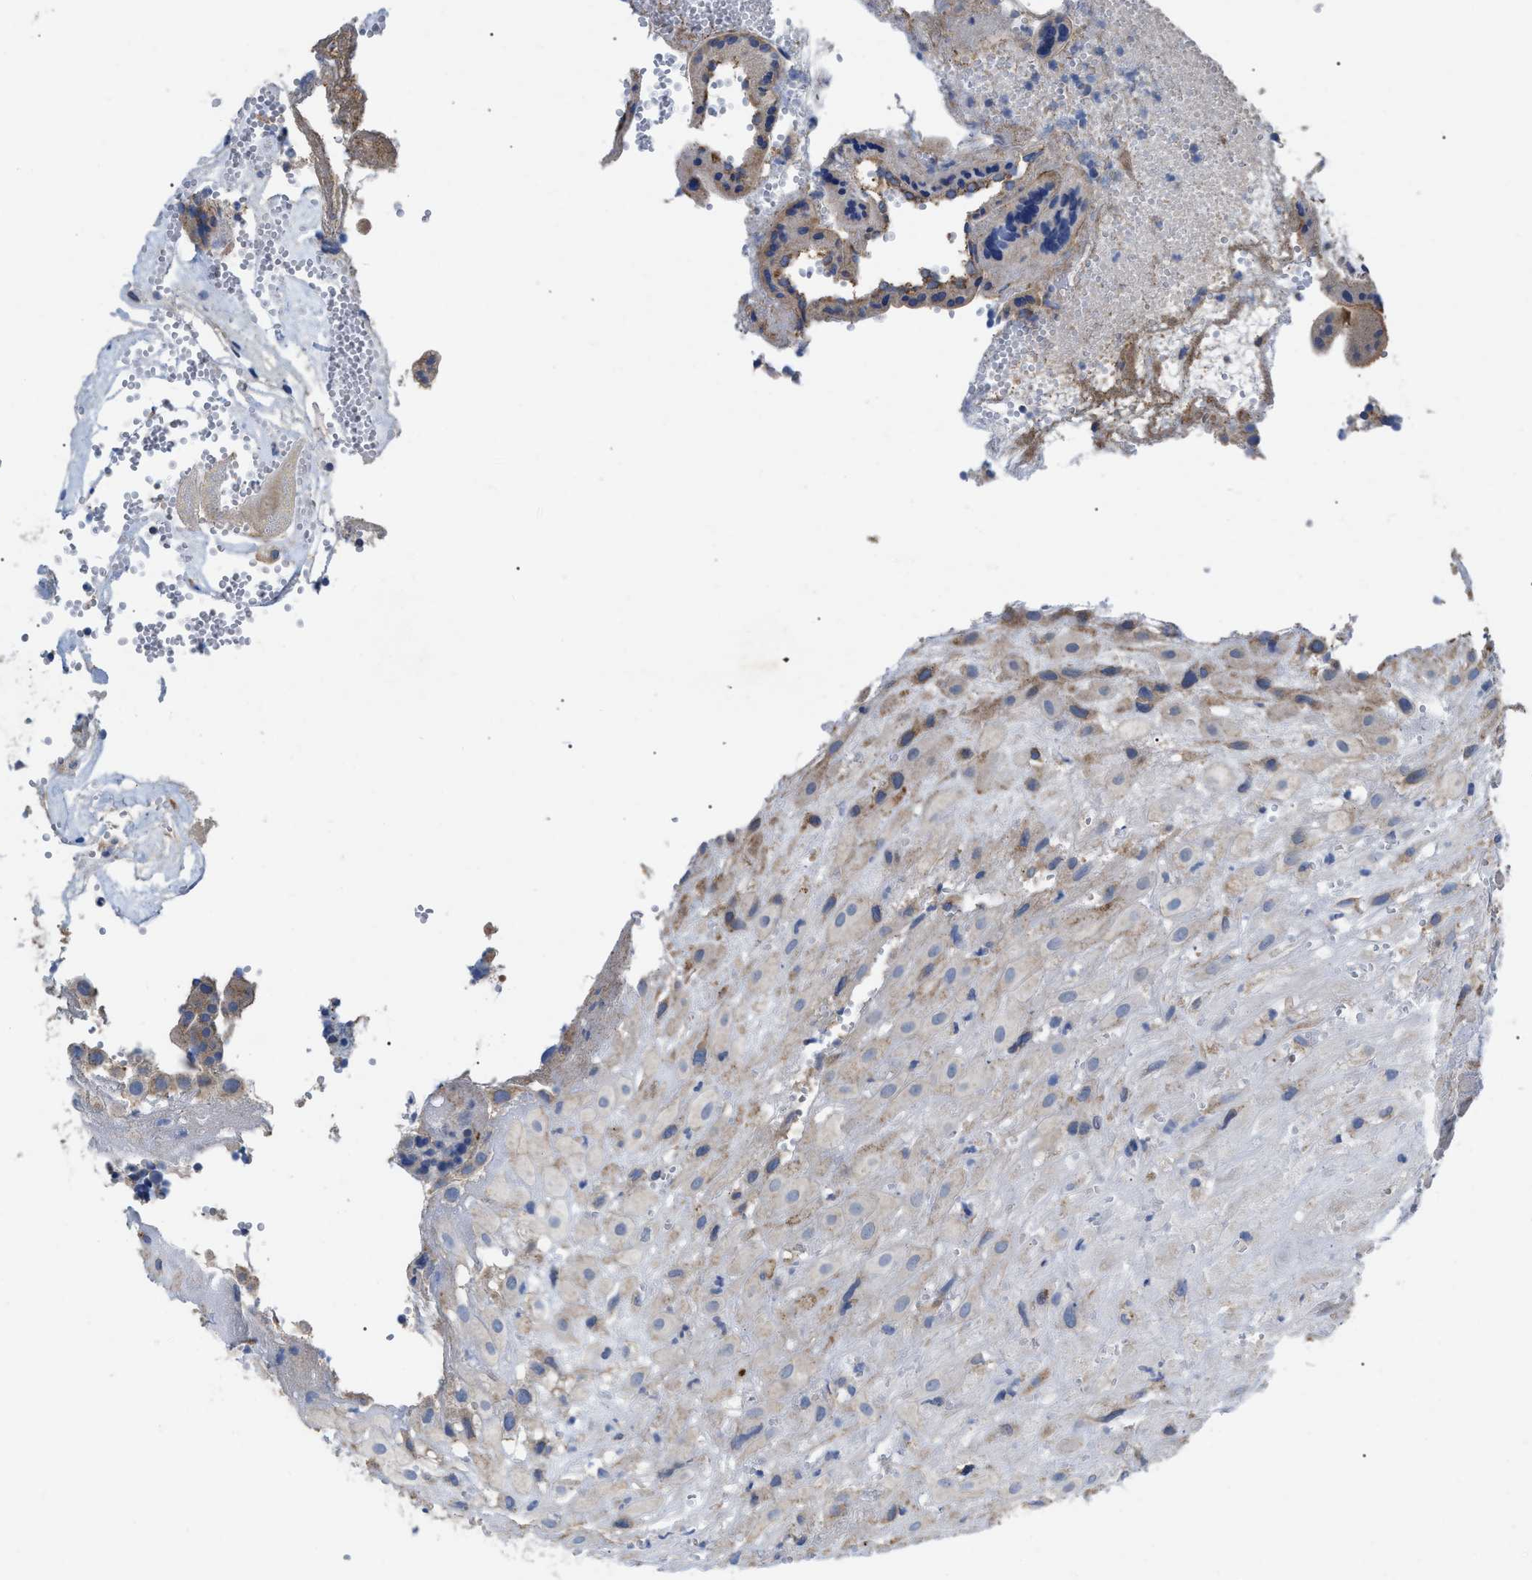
{"staining": {"intensity": "negative", "quantity": "none", "location": "none"}, "tissue": "placenta", "cell_type": "Decidual cells", "image_type": "normal", "snomed": [{"axis": "morphology", "description": "Normal tissue, NOS"}, {"axis": "topography", "description": "Placenta"}], "caption": "Placenta stained for a protein using immunohistochemistry displays no staining decidual cells.", "gene": "FAM171A2", "patient": {"sex": "female", "age": 18}}